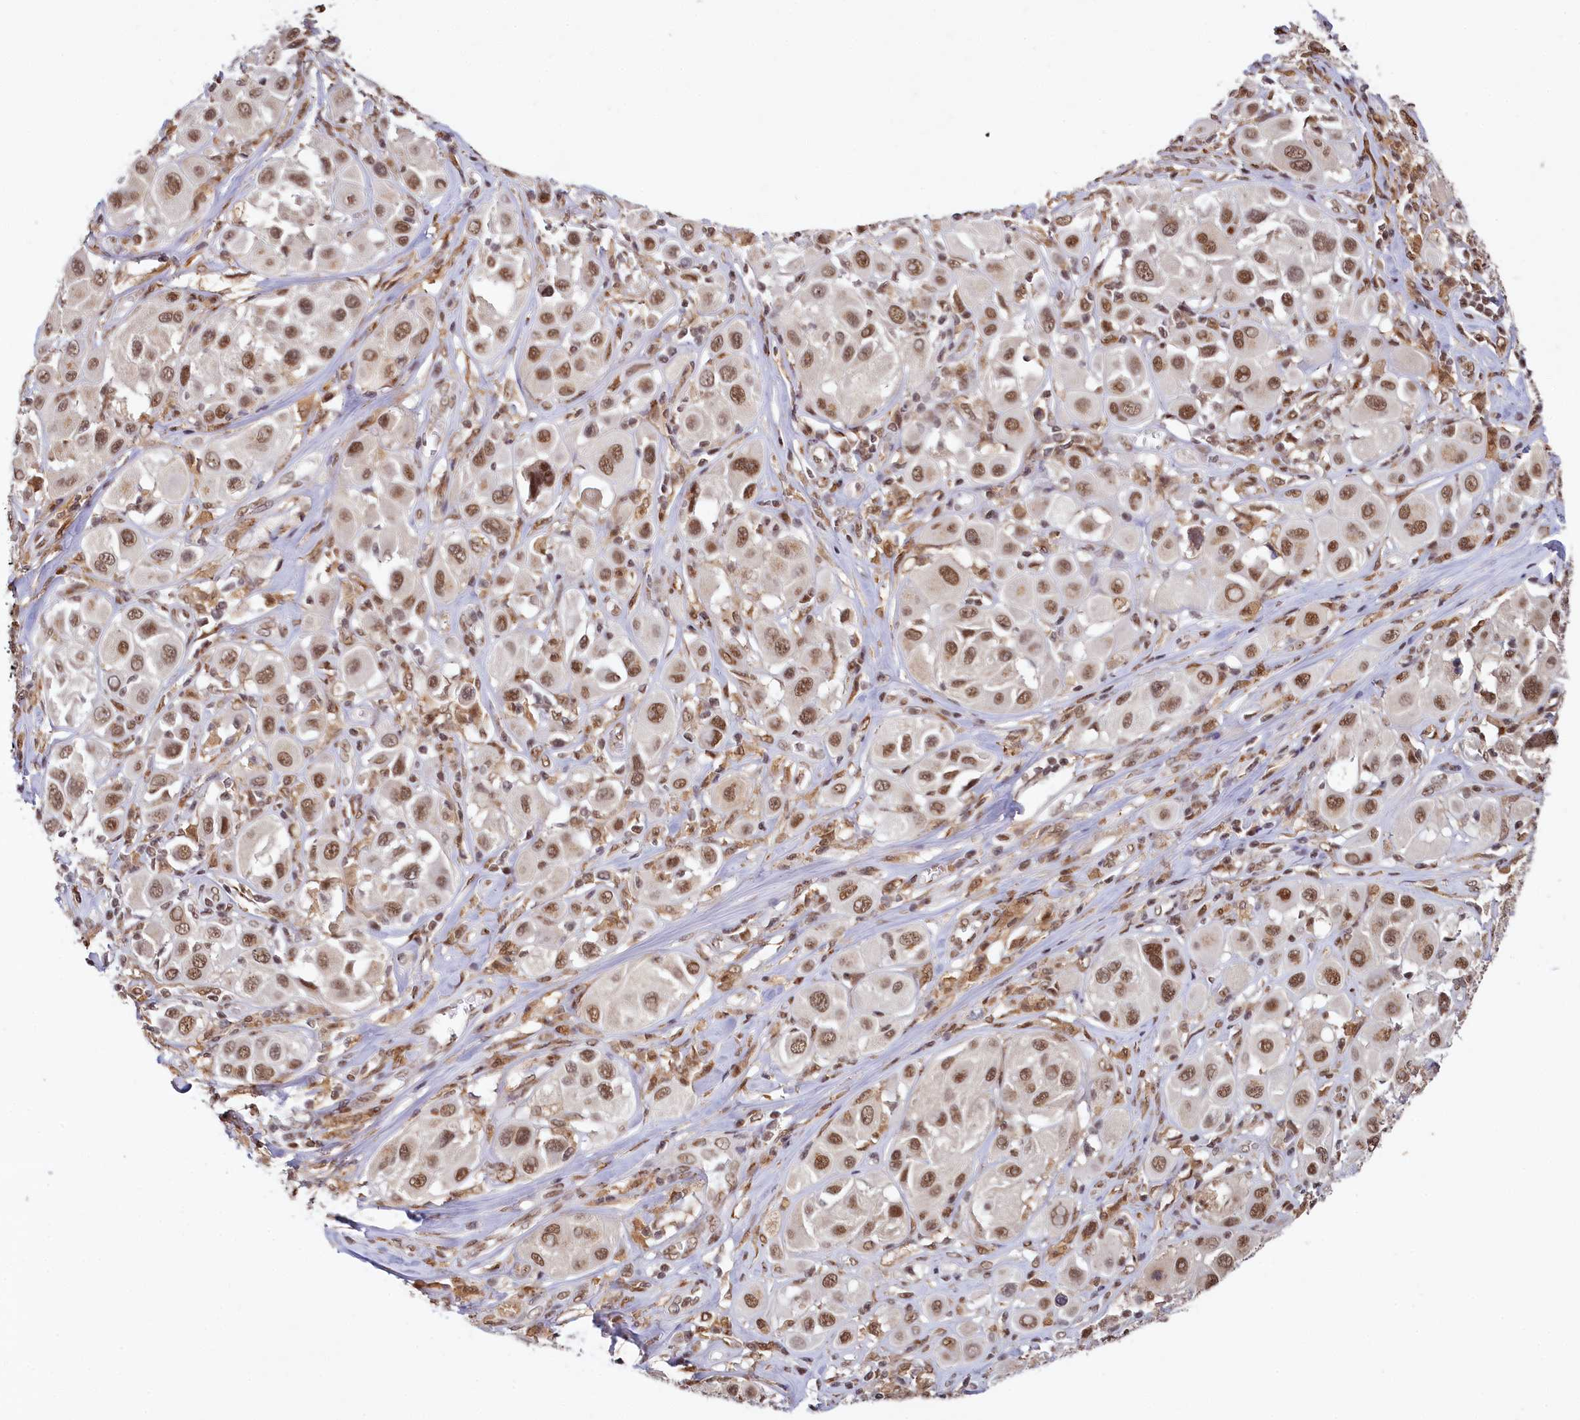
{"staining": {"intensity": "moderate", "quantity": ">75%", "location": "nuclear"}, "tissue": "melanoma", "cell_type": "Tumor cells", "image_type": "cancer", "snomed": [{"axis": "morphology", "description": "Malignant melanoma, Metastatic site"}, {"axis": "topography", "description": "Skin"}], "caption": "Immunohistochemistry of malignant melanoma (metastatic site) demonstrates medium levels of moderate nuclear positivity in approximately >75% of tumor cells. (Stains: DAB (3,3'-diaminobenzidine) in brown, nuclei in blue, Microscopy: brightfield microscopy at high magnification).", "gene": "PPHLN1", "patient": {"sex": "male", "age": 41}}